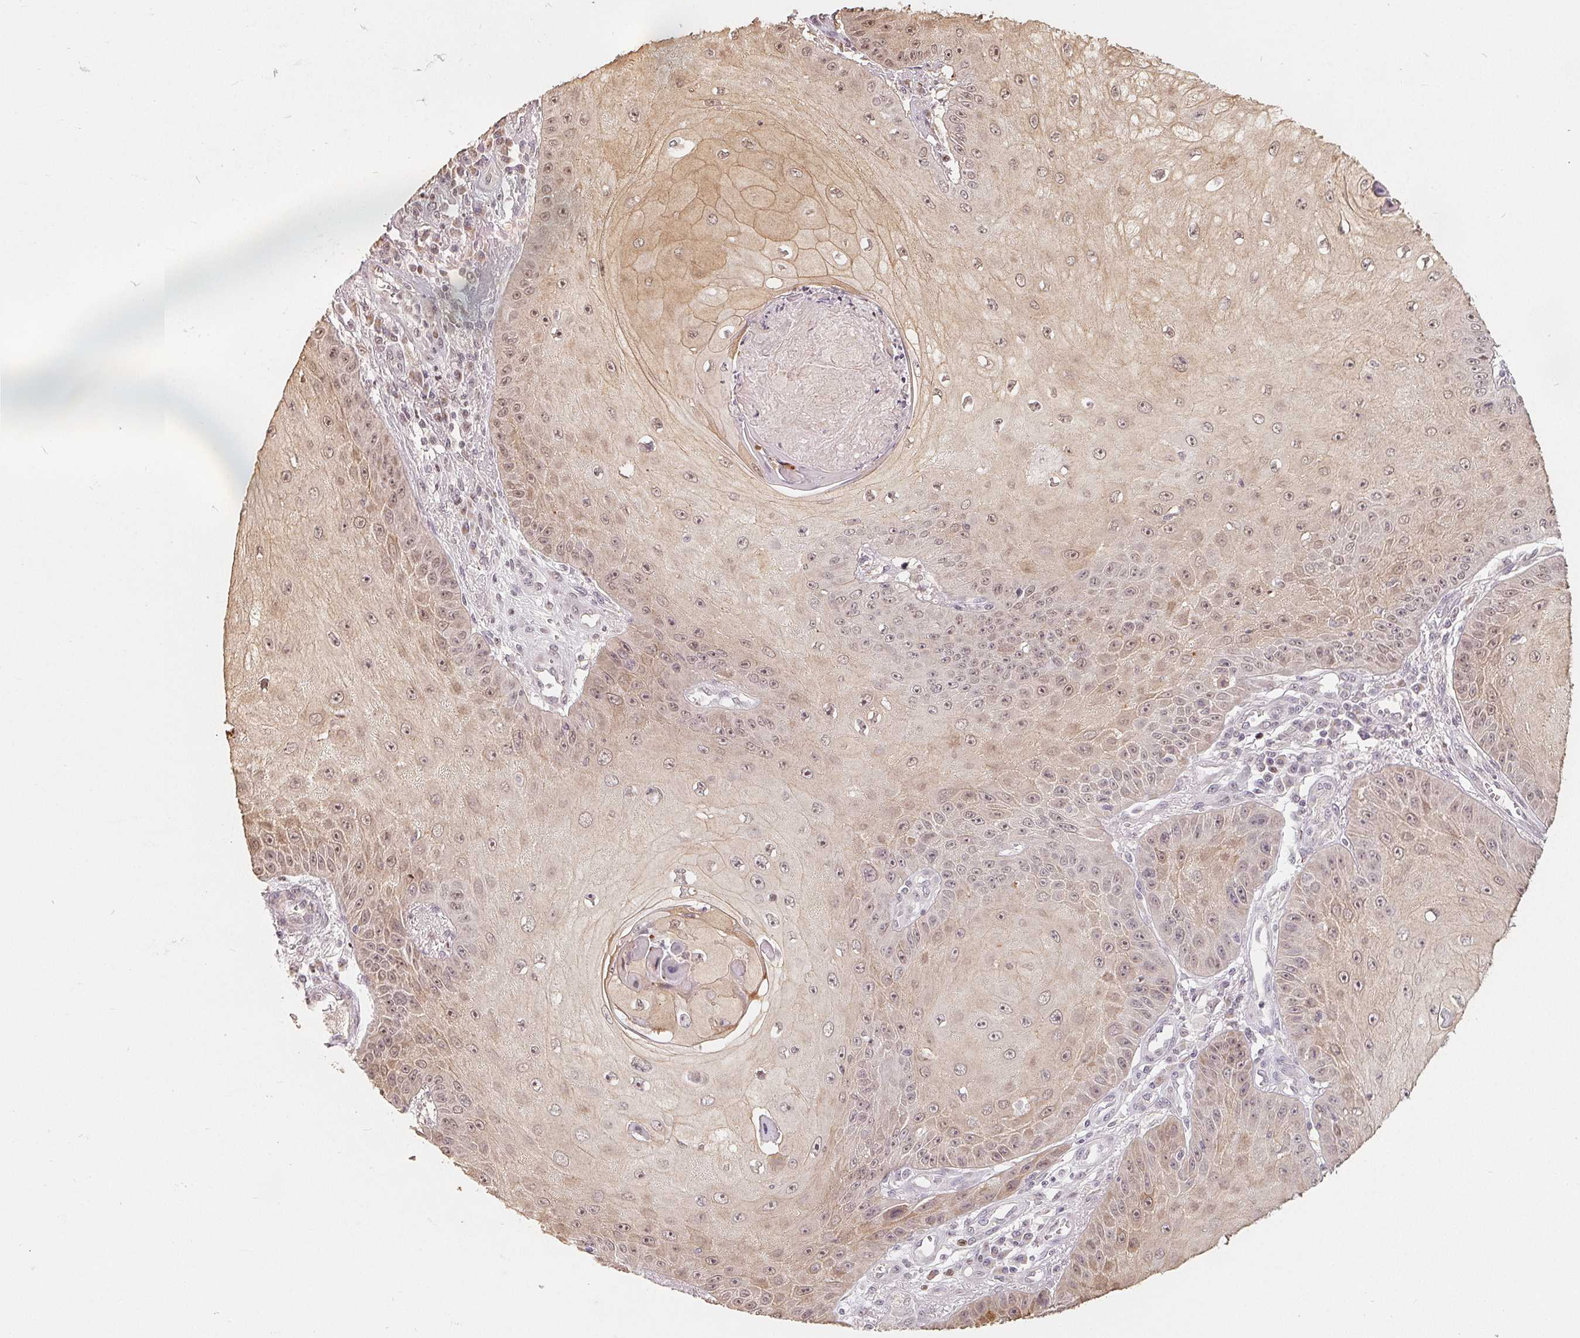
{"staining": {"intensity": "weak", "quantity": ">75%", "location": "cytoplasmic/membranous,nuclear"}, "tissue": "skin cancer", "cell_type": "Tumor cells", "image_type": "cancer", "snomed": [{"axis": "morphology", "description": "Squamous cell carcinoma, NOS"}, {"axis": "topography", "description": "Skin"}], "caption": "There is low levels of weak cytoplasmic/membranous and nuclear positivity in tumor cells of squamous cell carcinoma (skin), as demonstrated by immunohistochemical staining (brown color).", "gene": "CCDC138", "patient": {"sex": "male", "age": 70}}